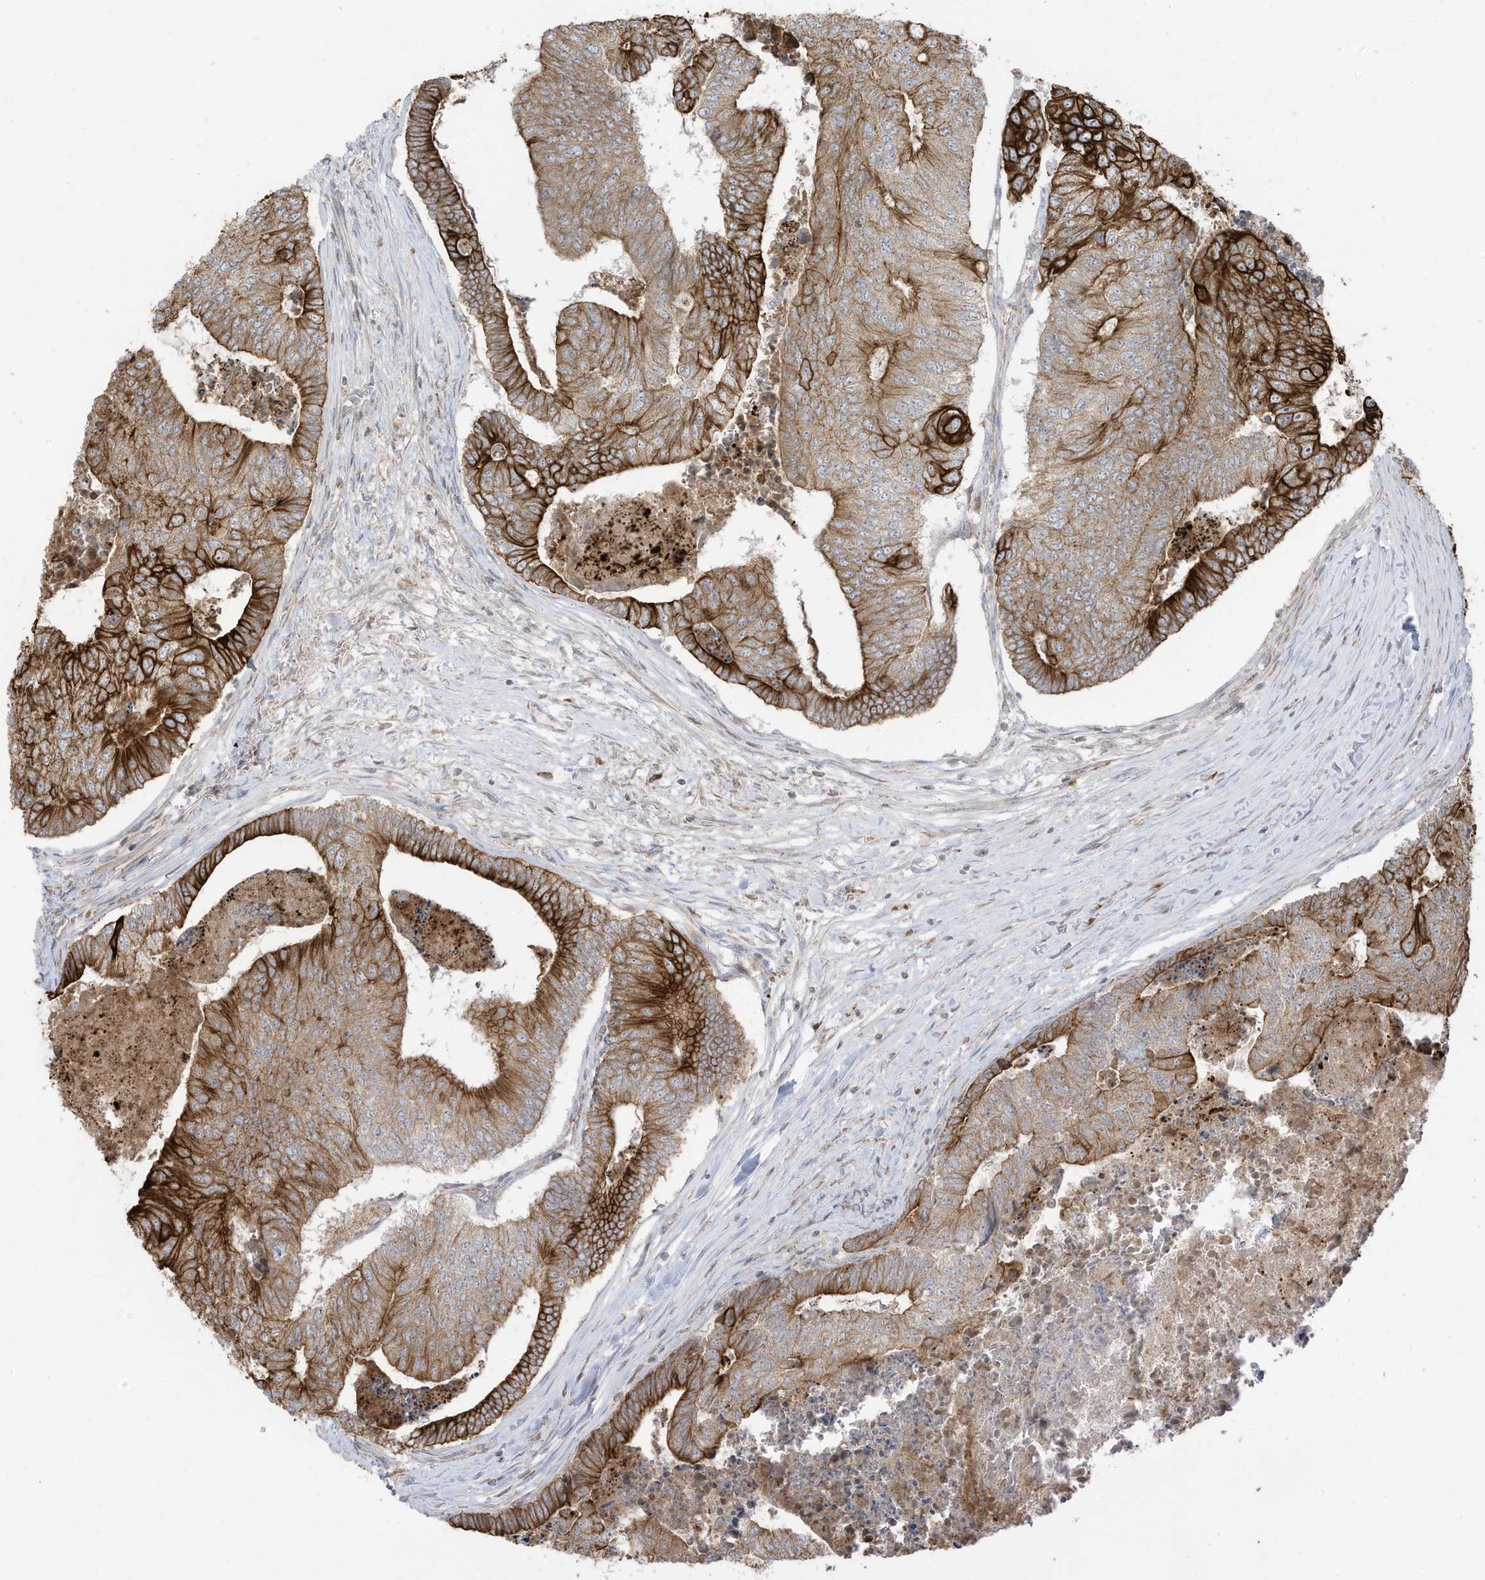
{"staining": {"intensity": "strong", "quantity": ">75%", "location": "cytoplasmic/membranous"}, "tissue": "colorectal cancer", "cell_type": "Tumor cells", "image_type": "cancer", "snomed": [{"axis": "morphology", "description": "Adenocarcinoma, NOS"}, {"axis": "topography", "description": "Colon"}], "caption": "Immunohistochemistry (IHC) of colorectal adenocarcinoma displays high levels of strong cytoplasmic/membranous positivity in about >75% of tumor cells.", "gene": "CGAS", "patient": {"sex": "female", "age": 67}}